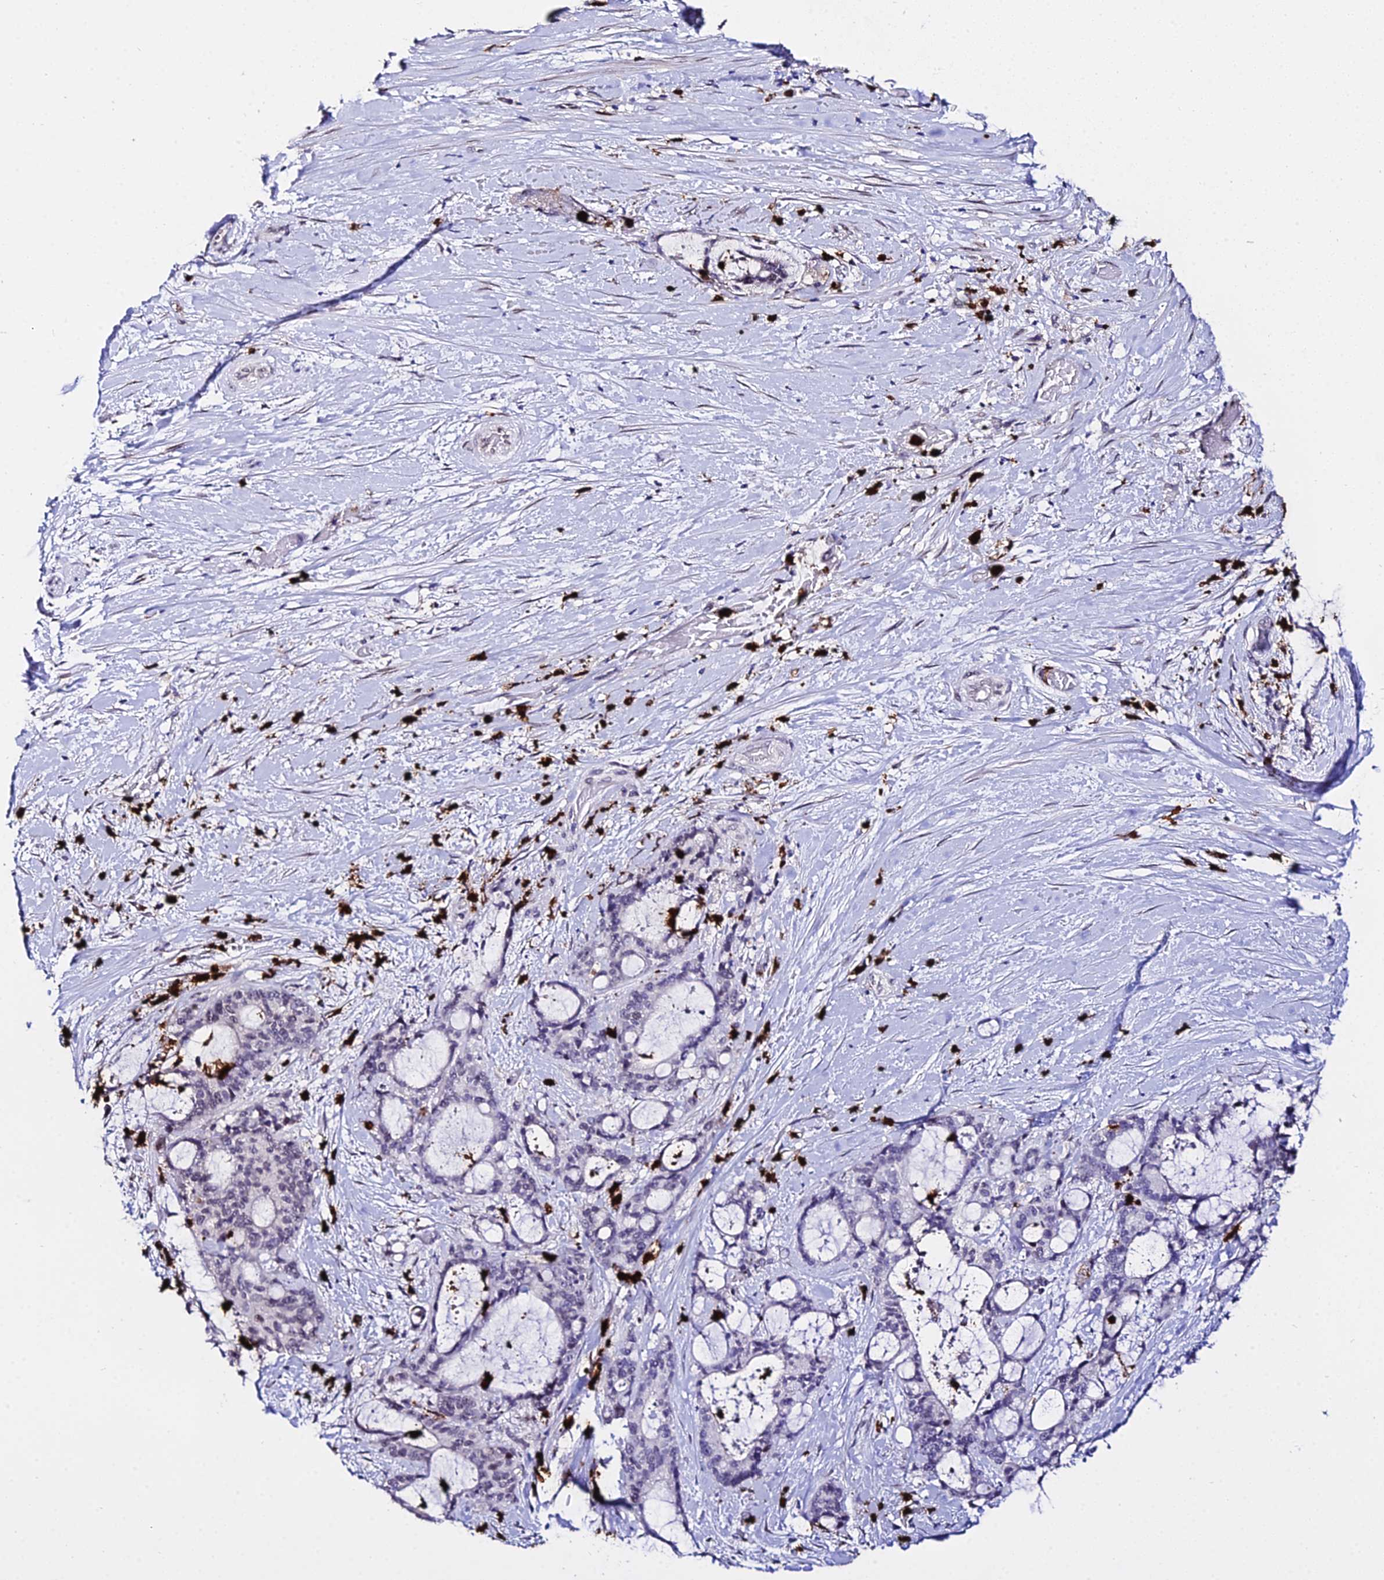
{"staining": {"intensity": "negative", "quantity": "none", "location": "none"}, "tissue": "liver cancer", "cell_type": "Tumor cells", "image_type": "cancer", "snomed": [{"axis": "morphology", "description": "Normal tissue, NOS"}, {"axis": "morphology", "description": "Cholangiocarcinoma"}, {"axis": "topography", "description": "Liver"}, {"axis": "topography", "description": "Peripheral nerve tissue"}], "caption": "Tumor cells are negative for brown protein staining in liver cancer.", "gene": "MCM10", "patient": {"sex": "female", "age": 73}}